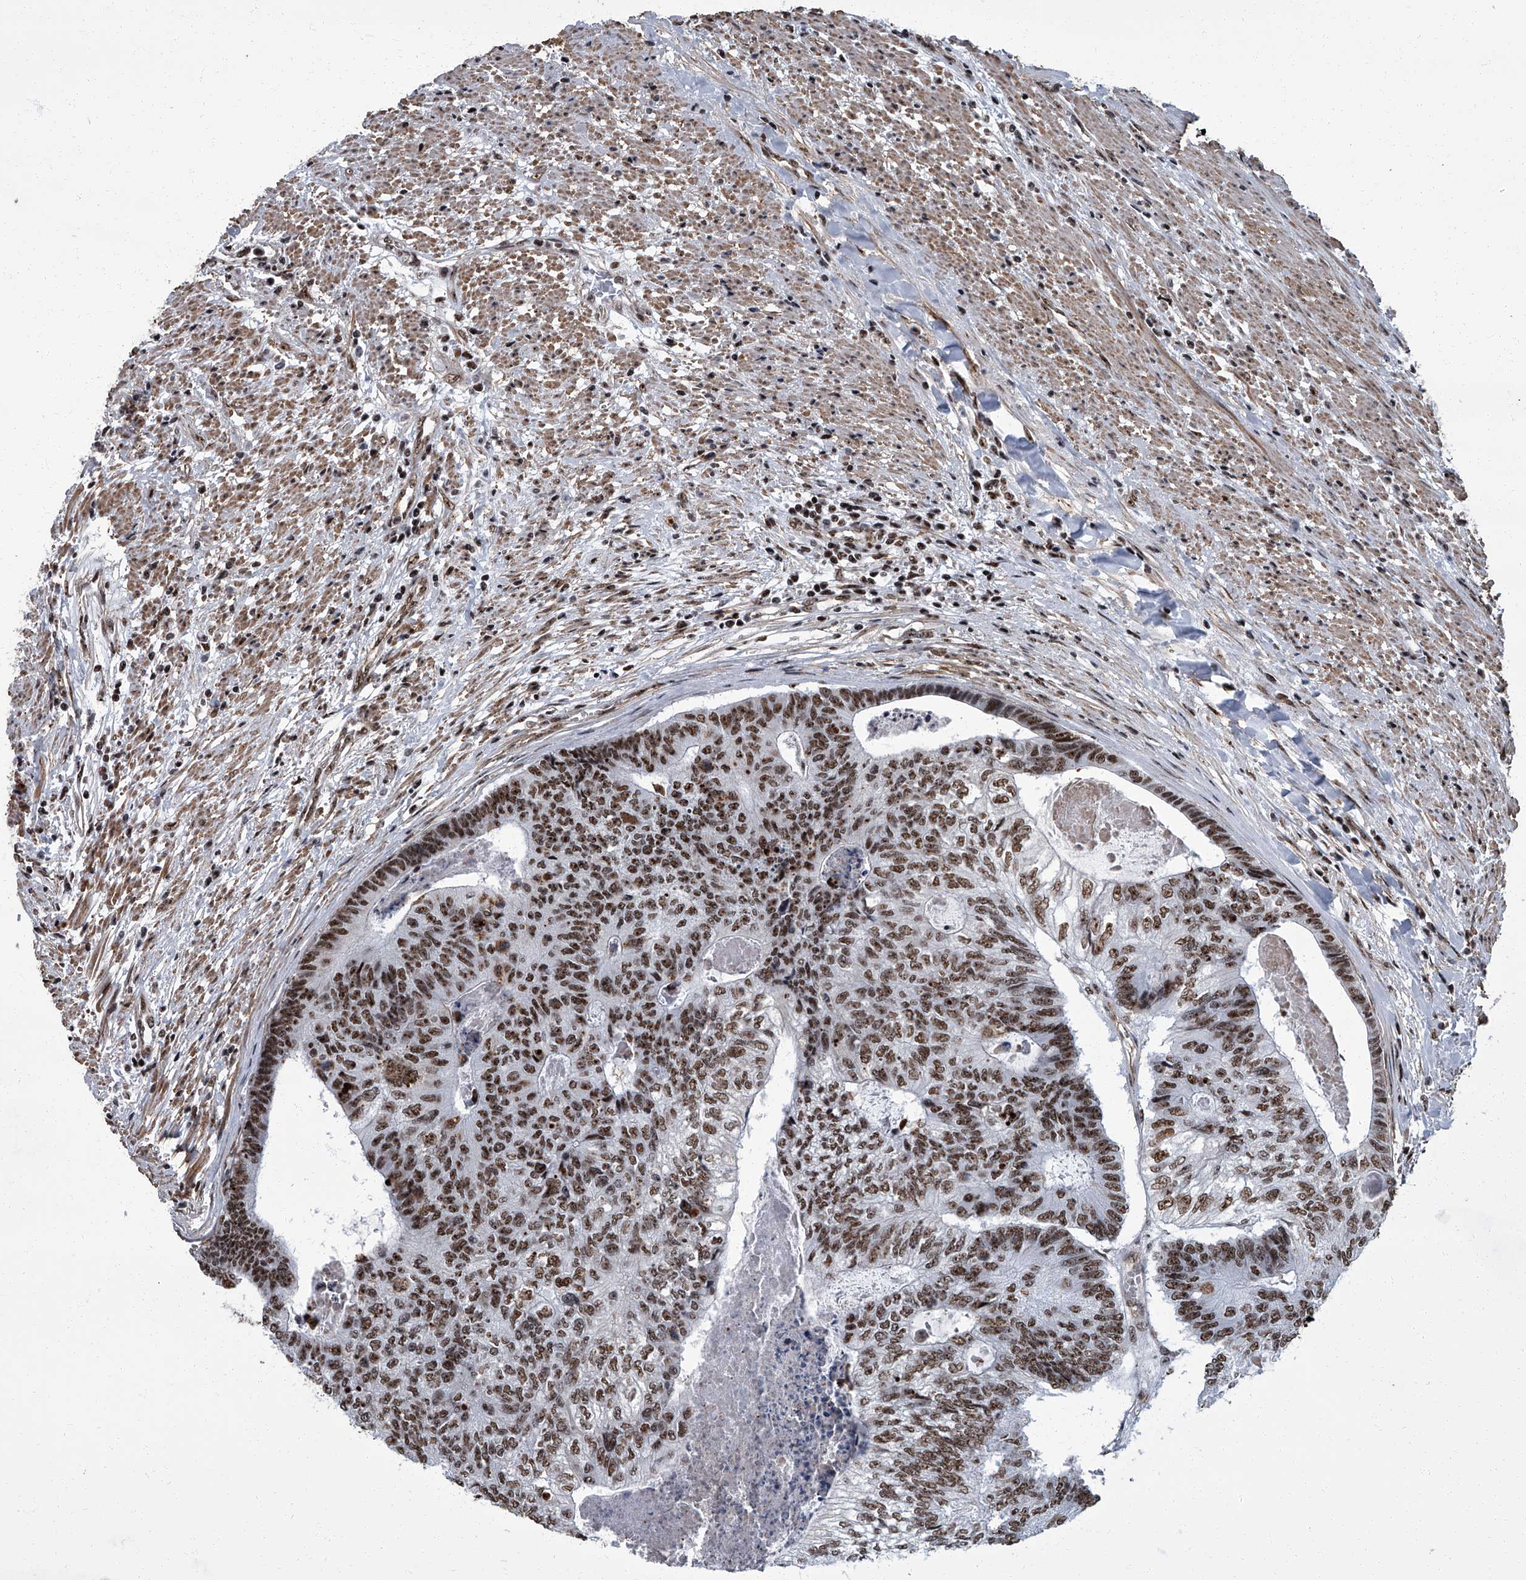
{"staining": {"intensity": "strong", "quantity": ">75%", "location": "nuclear"}, "tissue": "colorectal cancer", "cell_type": "Tumor cells", "image_type": "cancer", "snomed": [{"axis": "morphology", "description": "Adenocarcinoma, NOS"}, {"axis": "topography", "description": "Colon"}], "caption": "Colorectal adenocarcinoma stained with DAB (3,3'-diaminobenzidine) IHC displays high levels of strong nuclear staining in approximately >75% of tumor cells. (DAB (3,3'-diaminobenzidine) IHC, brown staining for protein, blue staining for nuclei).", "gene": "ZNF518B", "patient": {"sex": "female", "age": 67}}